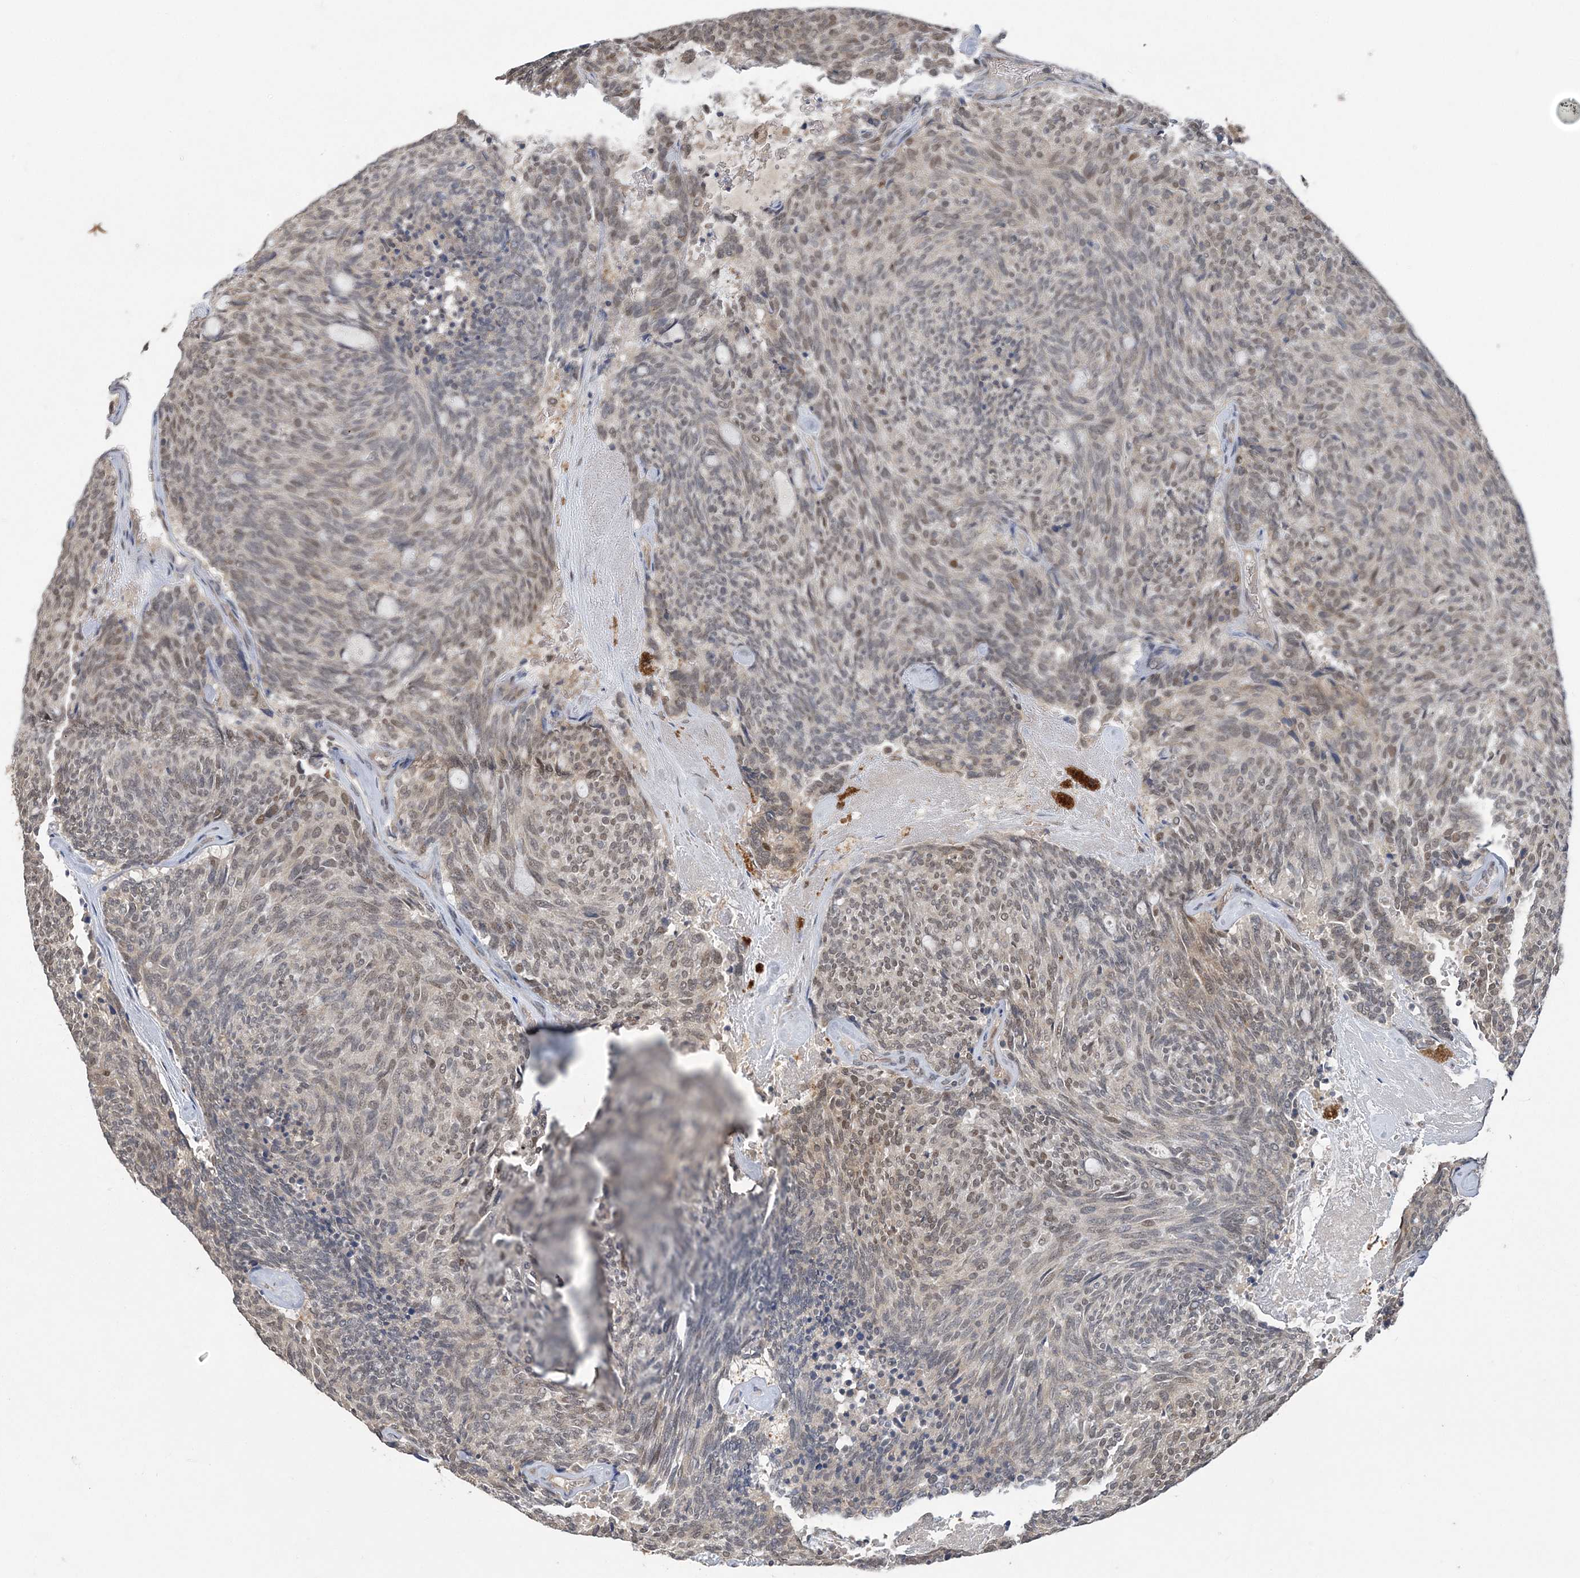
{"staining": {"intensity": "moderate", "quantity": "25%-75%", "location": "nuclear"}, "tissue": "carcinoid", "cell_type": "Tumor cells", "image_type": "cancer", "snomed": [{"axis": "morphology", "description": "Carcinoid, malignant, NOS"}, {"axis": "topography", "description": "Pancreas"}], "caption": "An immunohistochemistry histopathology image of tumor tissue is shown. Protein staining in brown highlights moderate nuclear positivity in malignant carcinoid within tumor cells. (IHC, brightfield microscopy, high magnification).", "gene": "ZBTB7A", "patient": {"sex": "female", "age": 54}}